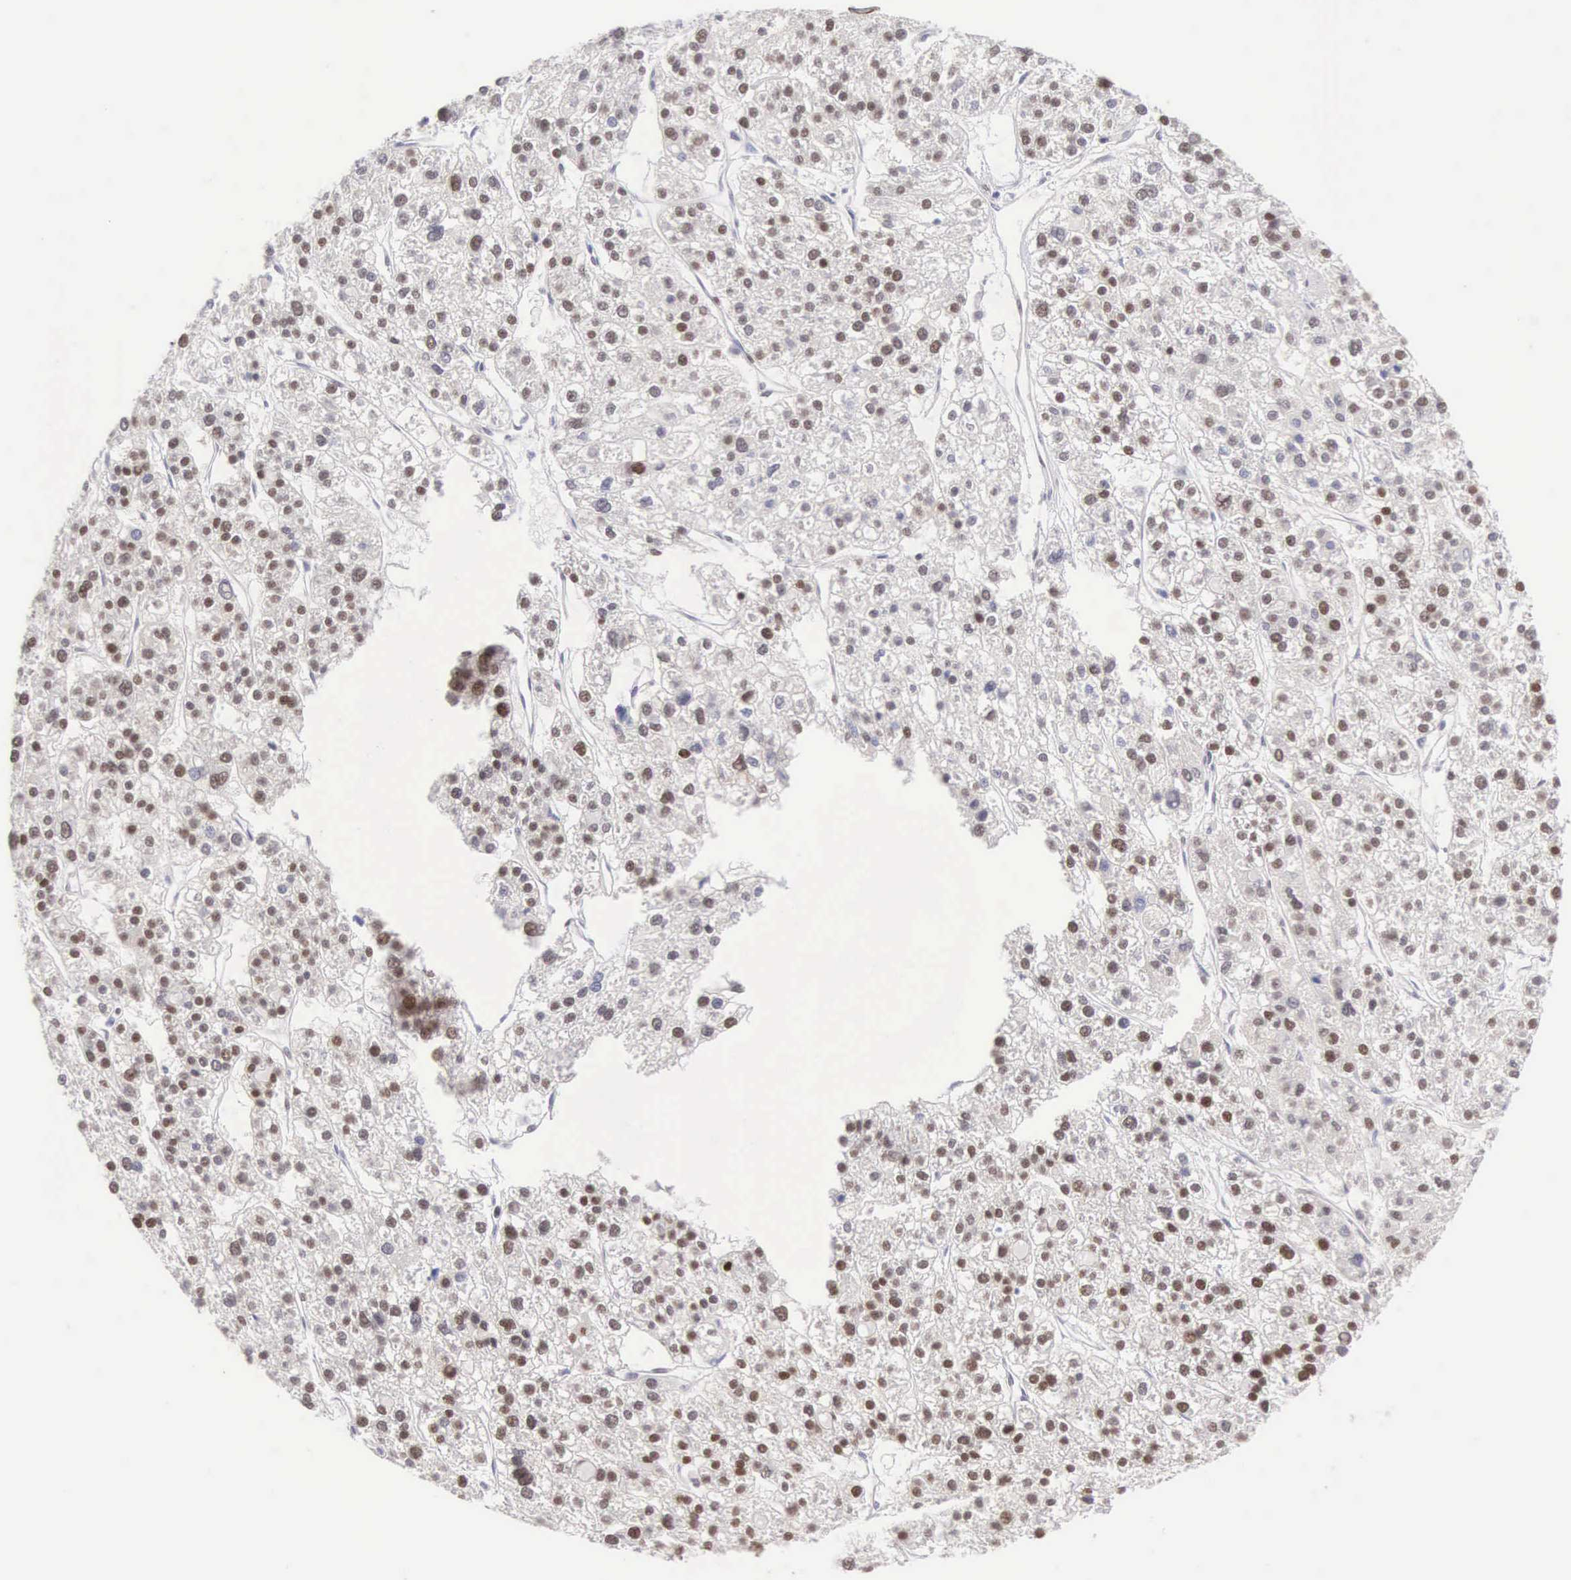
{"staining": {"intensity": "strong", "quantity": ">75%", "location": "nuclear"}, "tissue": "liver cancer", "cell_type": "Tumor cells", "image_type": "cancer", "snomed": [{"axis": "morphology", "description": "Carcinoma, Hepatocellular, NOS"}, {"axis": "topography", "description": "Liver"}], "caption": "Hepatocellular carcinoma (liver) was stained to show a protein in brown. There is high levels of strong nuclear expression in about >75% of tumor cells.", "gene": "CCDC117", "patient": {"sex": "female", "age": 85}}